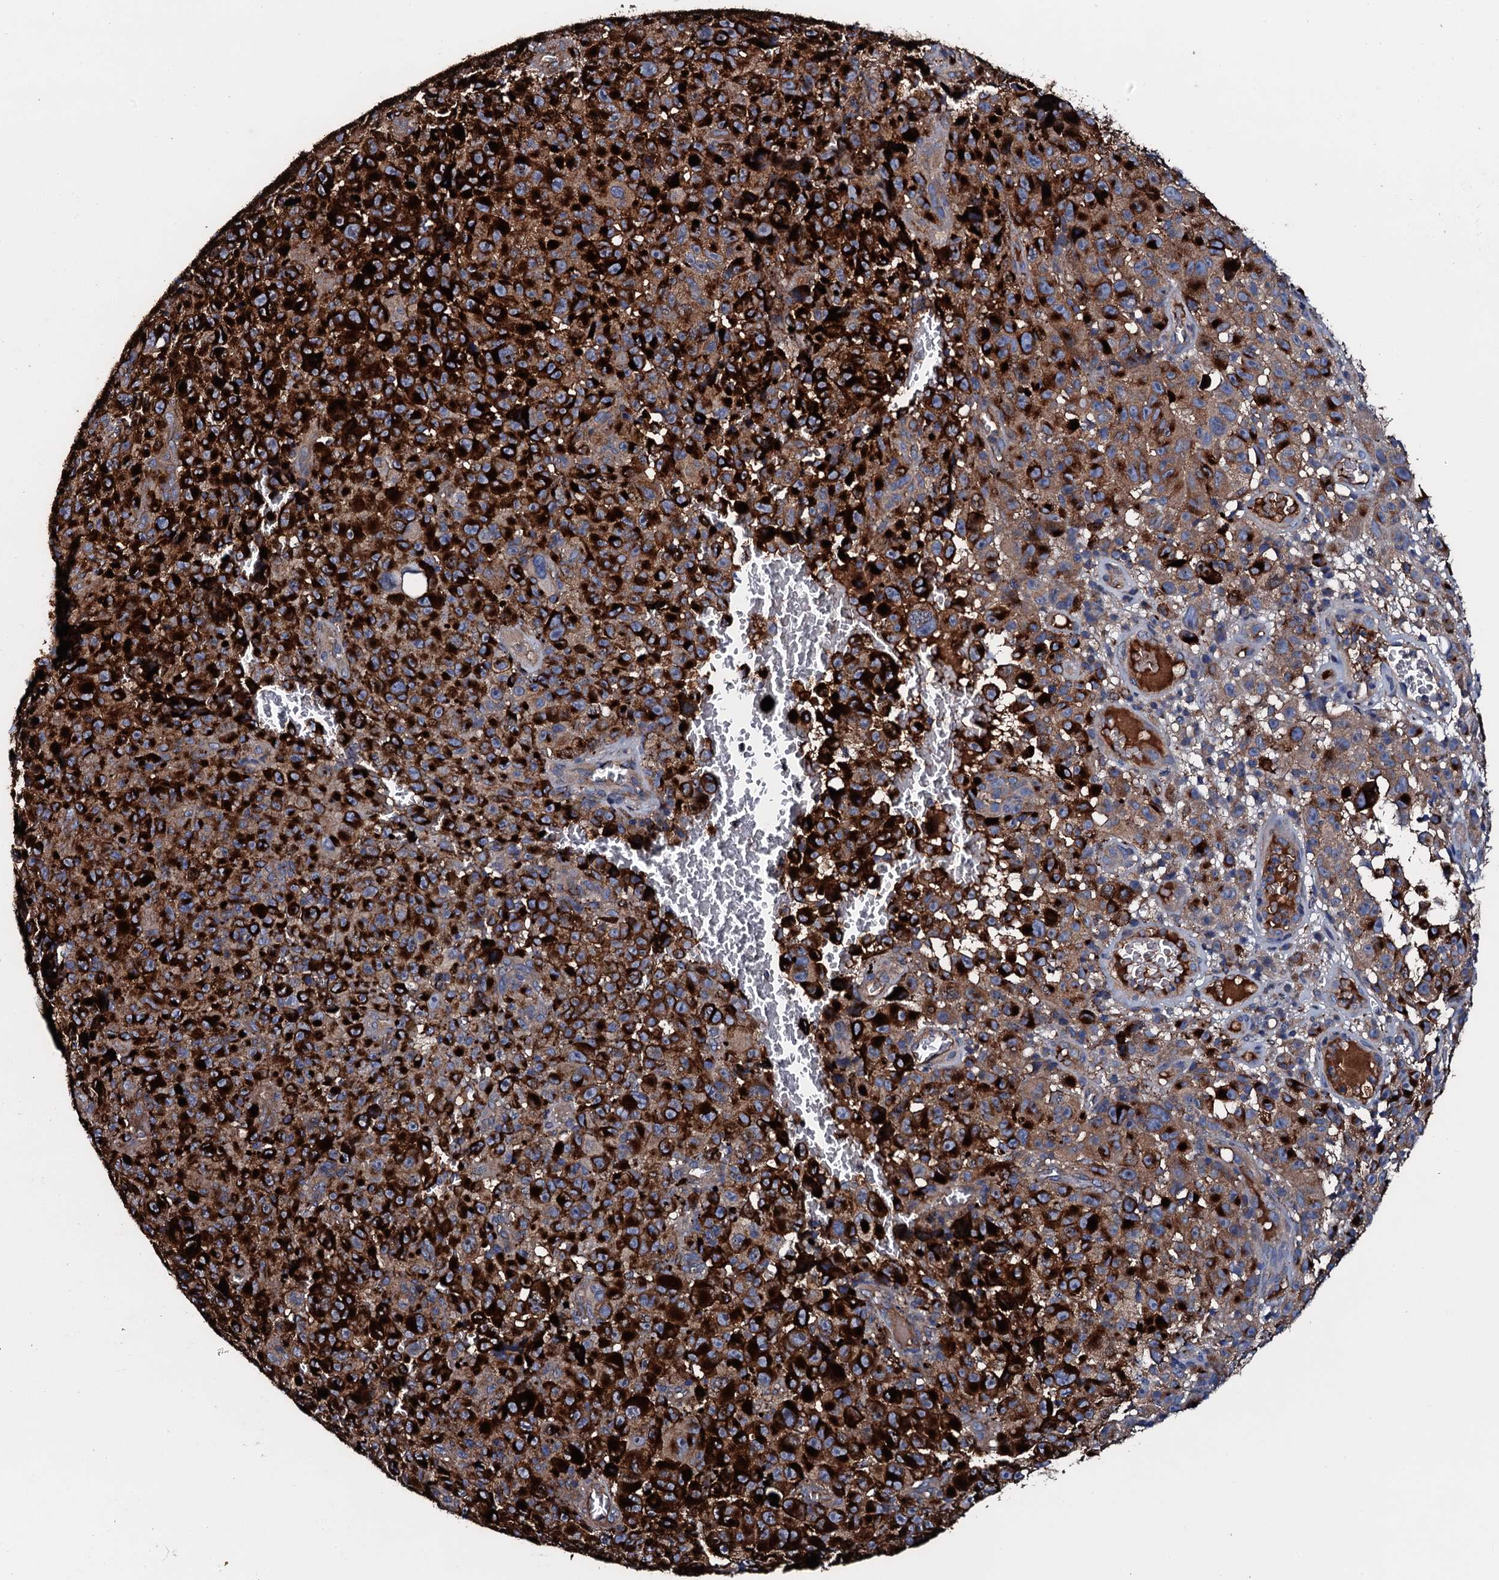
{"staining": {"intensity": "strong", "quantity": ">75%", "location": "cytoplasmic/membranous"}, "tissue": "melanoma", "cell_type": "Tumor cells", "image_type": "cancer", "snomed": [{"axis": "morphology", "description": "Malignant melanoma, NOS"}, {"axis": "topography", "description": "Skin"}], "caption": "A high amount of strong cytoplasmic/membranous staining is identified in about >75% of tumor cells in malignant melanoma tissue.", "gene": "NEK1", "patient": {"sex": "female", "age": 82}}